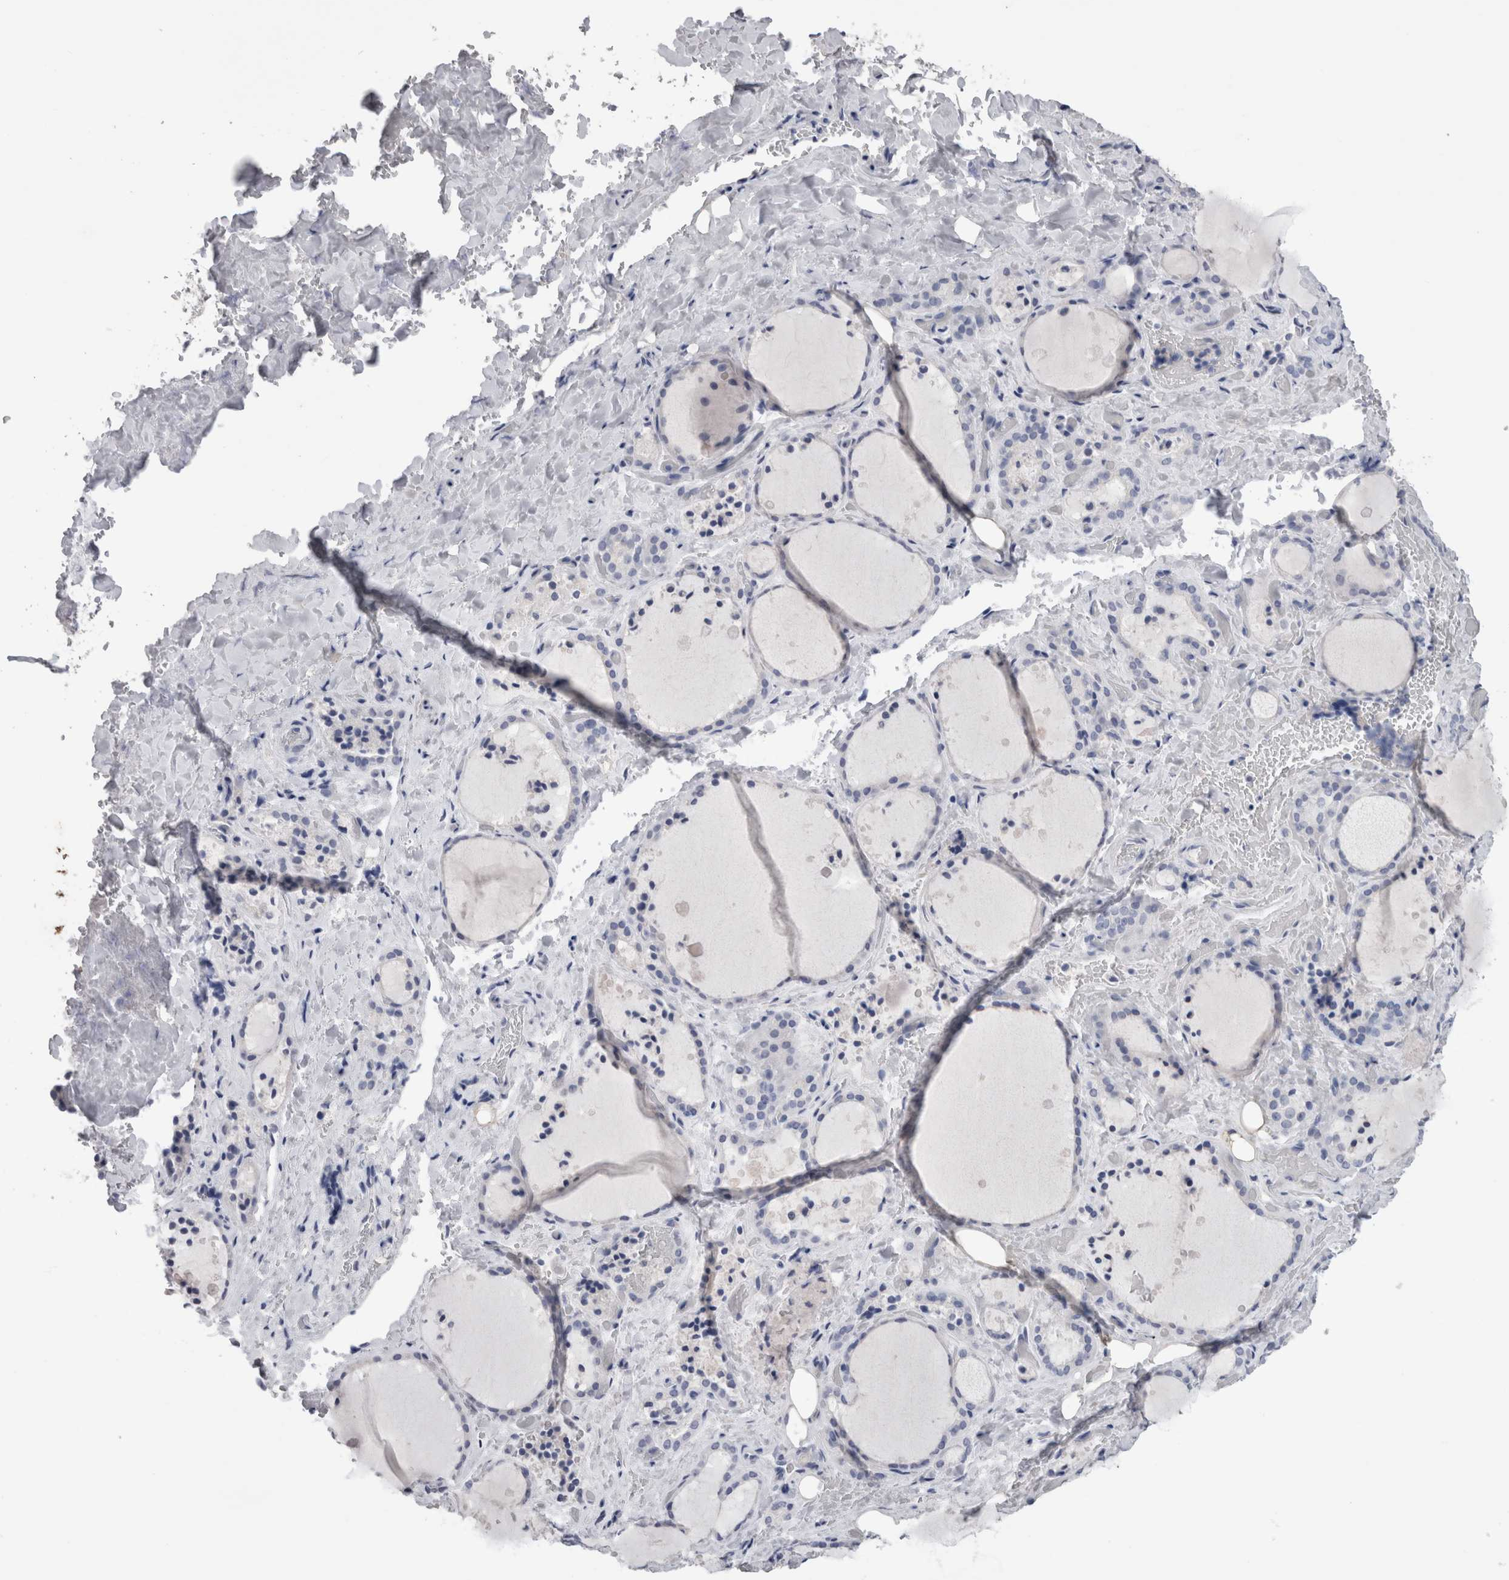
{"staining": {"intensity": "negative", "quantity": "none", "location": "none"}, "tissue": "thyroid gland", "cell_type": "Glandular cells", "image_type": "normal", "snomed": [{"axis": "morphology", "description": "Normal tissue, NOS"}, {"axis": "topography", "description": "Thyroid gland"}], "caption": "Immunohistochemistry (IHC) histopathology image of normal thyroid gland: thyroid gland stained with DAB (3,3'-diaminobenzidine) demonstrates no significant protein positivity in glandular cells. (DAB (3,3'-diaminobenzidine) immunohistochemistry (IHC), high magnification).", "gene": "CA8", "patient": {"sex": "female", "age": 44}}